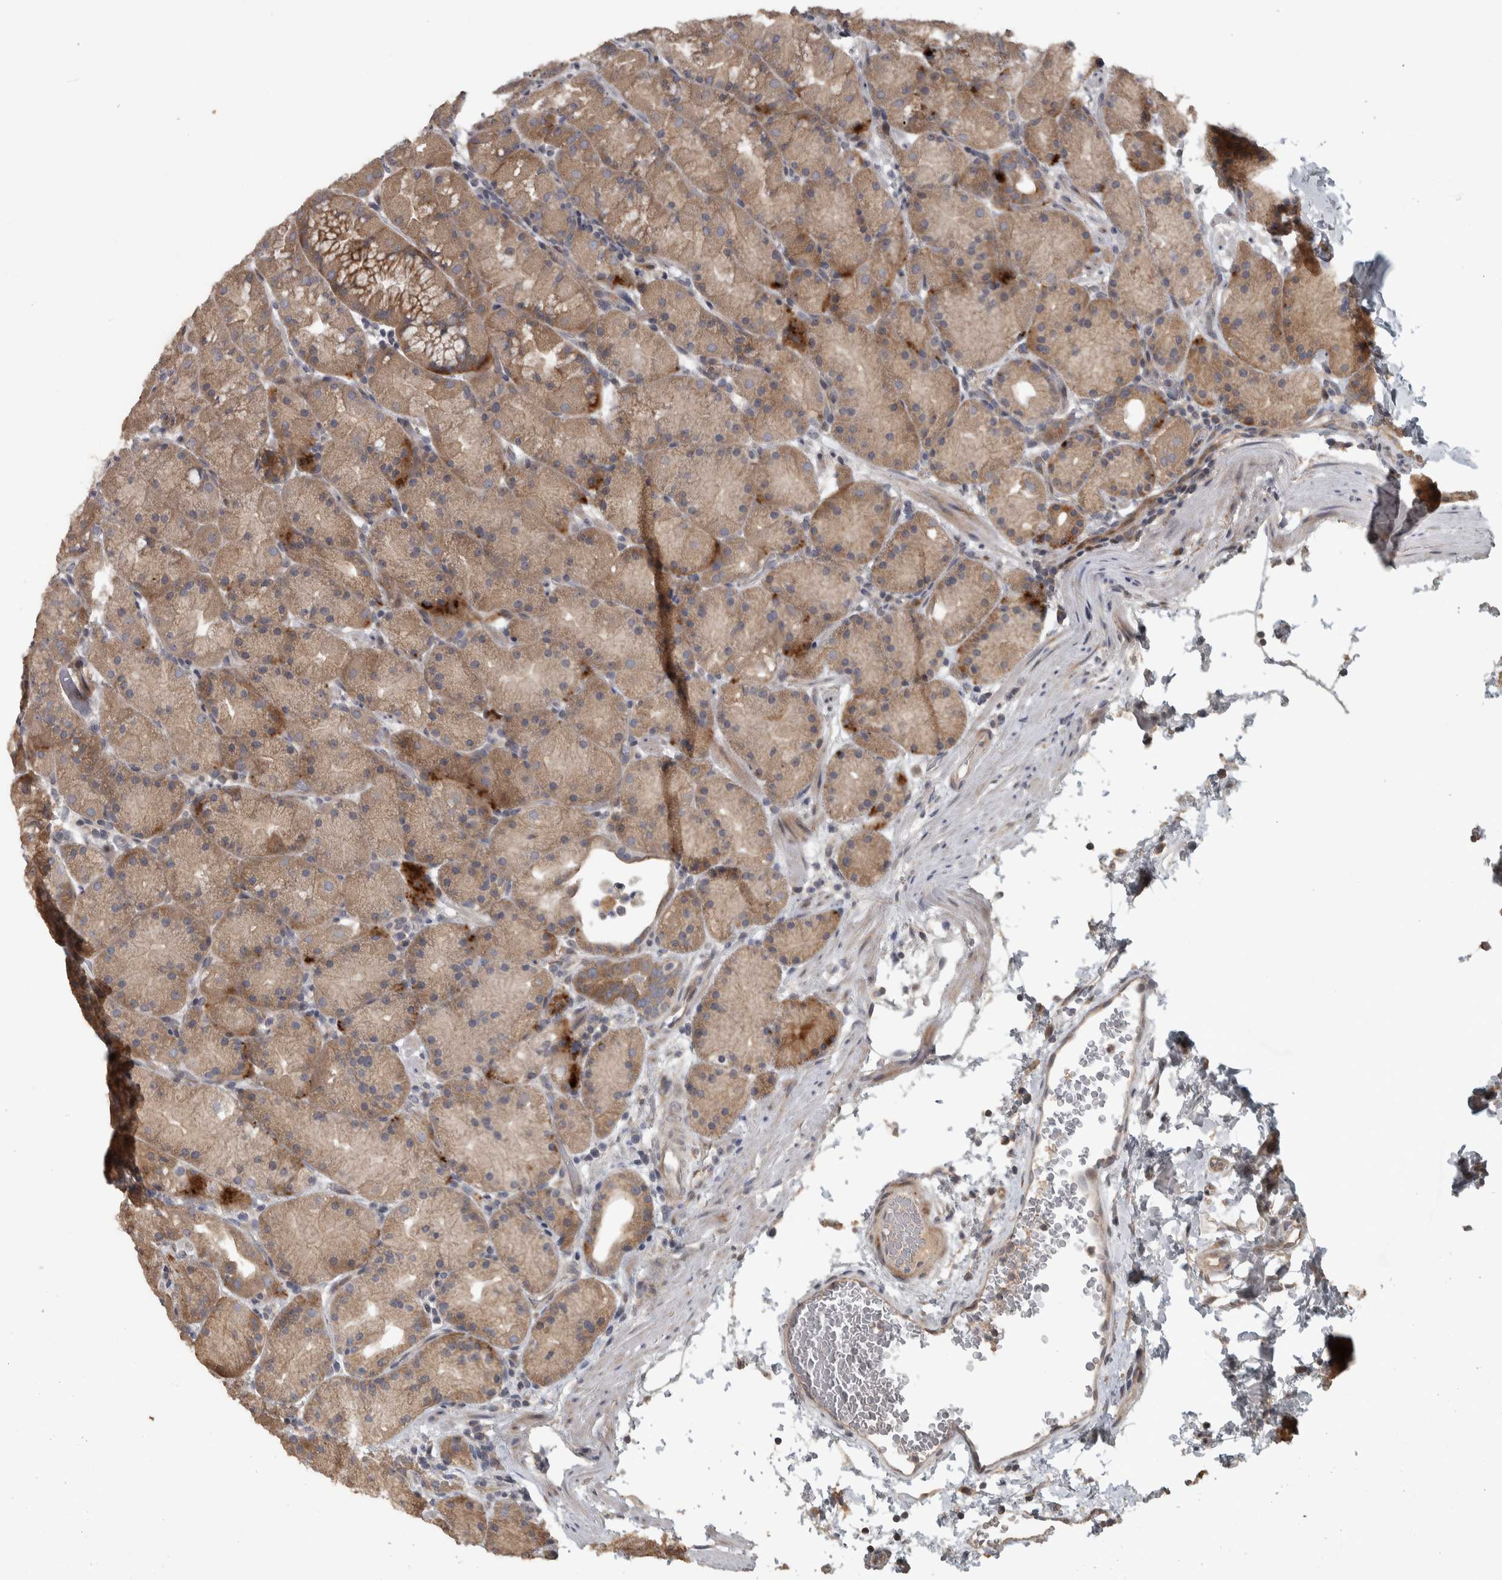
{"staining": {"intensity": "moderate", "quantity": "25%-75%", "location": "cytoplasmic/membranous"}, "tissue": "stomach", "cell_type": "Glandular cells", "image_type": "normal", "snomed": [{"axis": "morphology", "description": "Normal tissue, NOS"}, {"axis": "topography", "description": "Stomach, upper"}, {"axis": "topography", "description": "Stomach"}], "caption": "Approximately 25%-75% of glandular cells in unremarkable human stomach reveal moderate cytoplasmic/membranous protein positivity as visualized by brown immunohistochemical staining.", "gene": "ERAL1", "patient": {"sex": "male", "age": 48}}